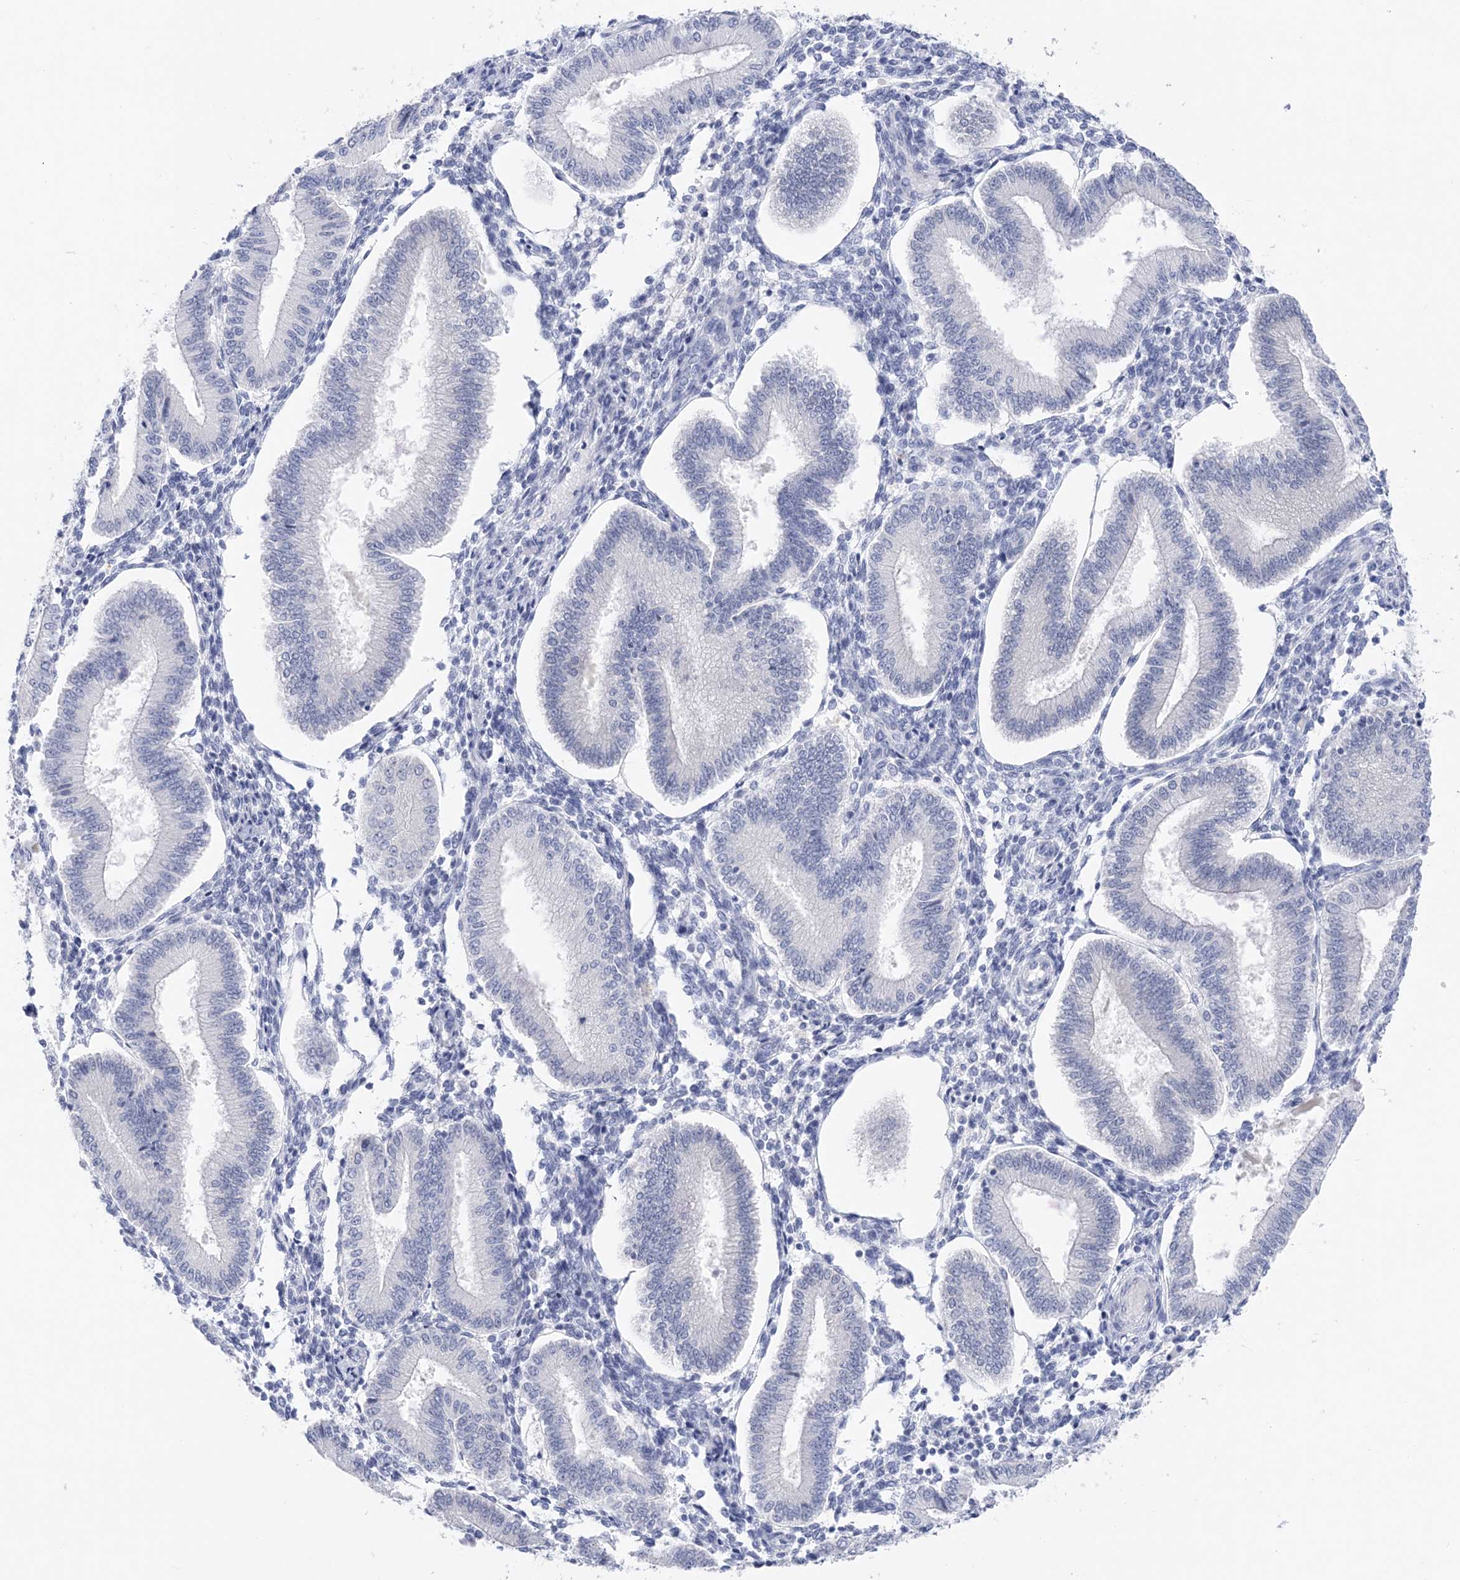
{"staining": {"intensity": "negative", "quantity": "none", "location": "none"}, "tissue": "endometrium", "cell_type": "Cells in endometrial stroma", "image_type": "normal", "snomed": [{"axis": "morphology", "description": "Normal tissue, NOS"}, {"axis": "topography", "description": "Endometrium"}], "caption": "Immunohistochemical staining of normal endometrium demonstrates no significant staining in cells in endometrial stroma.", "gene": "SH3YL1", "patient": {"sex": "female", "age": 39}}